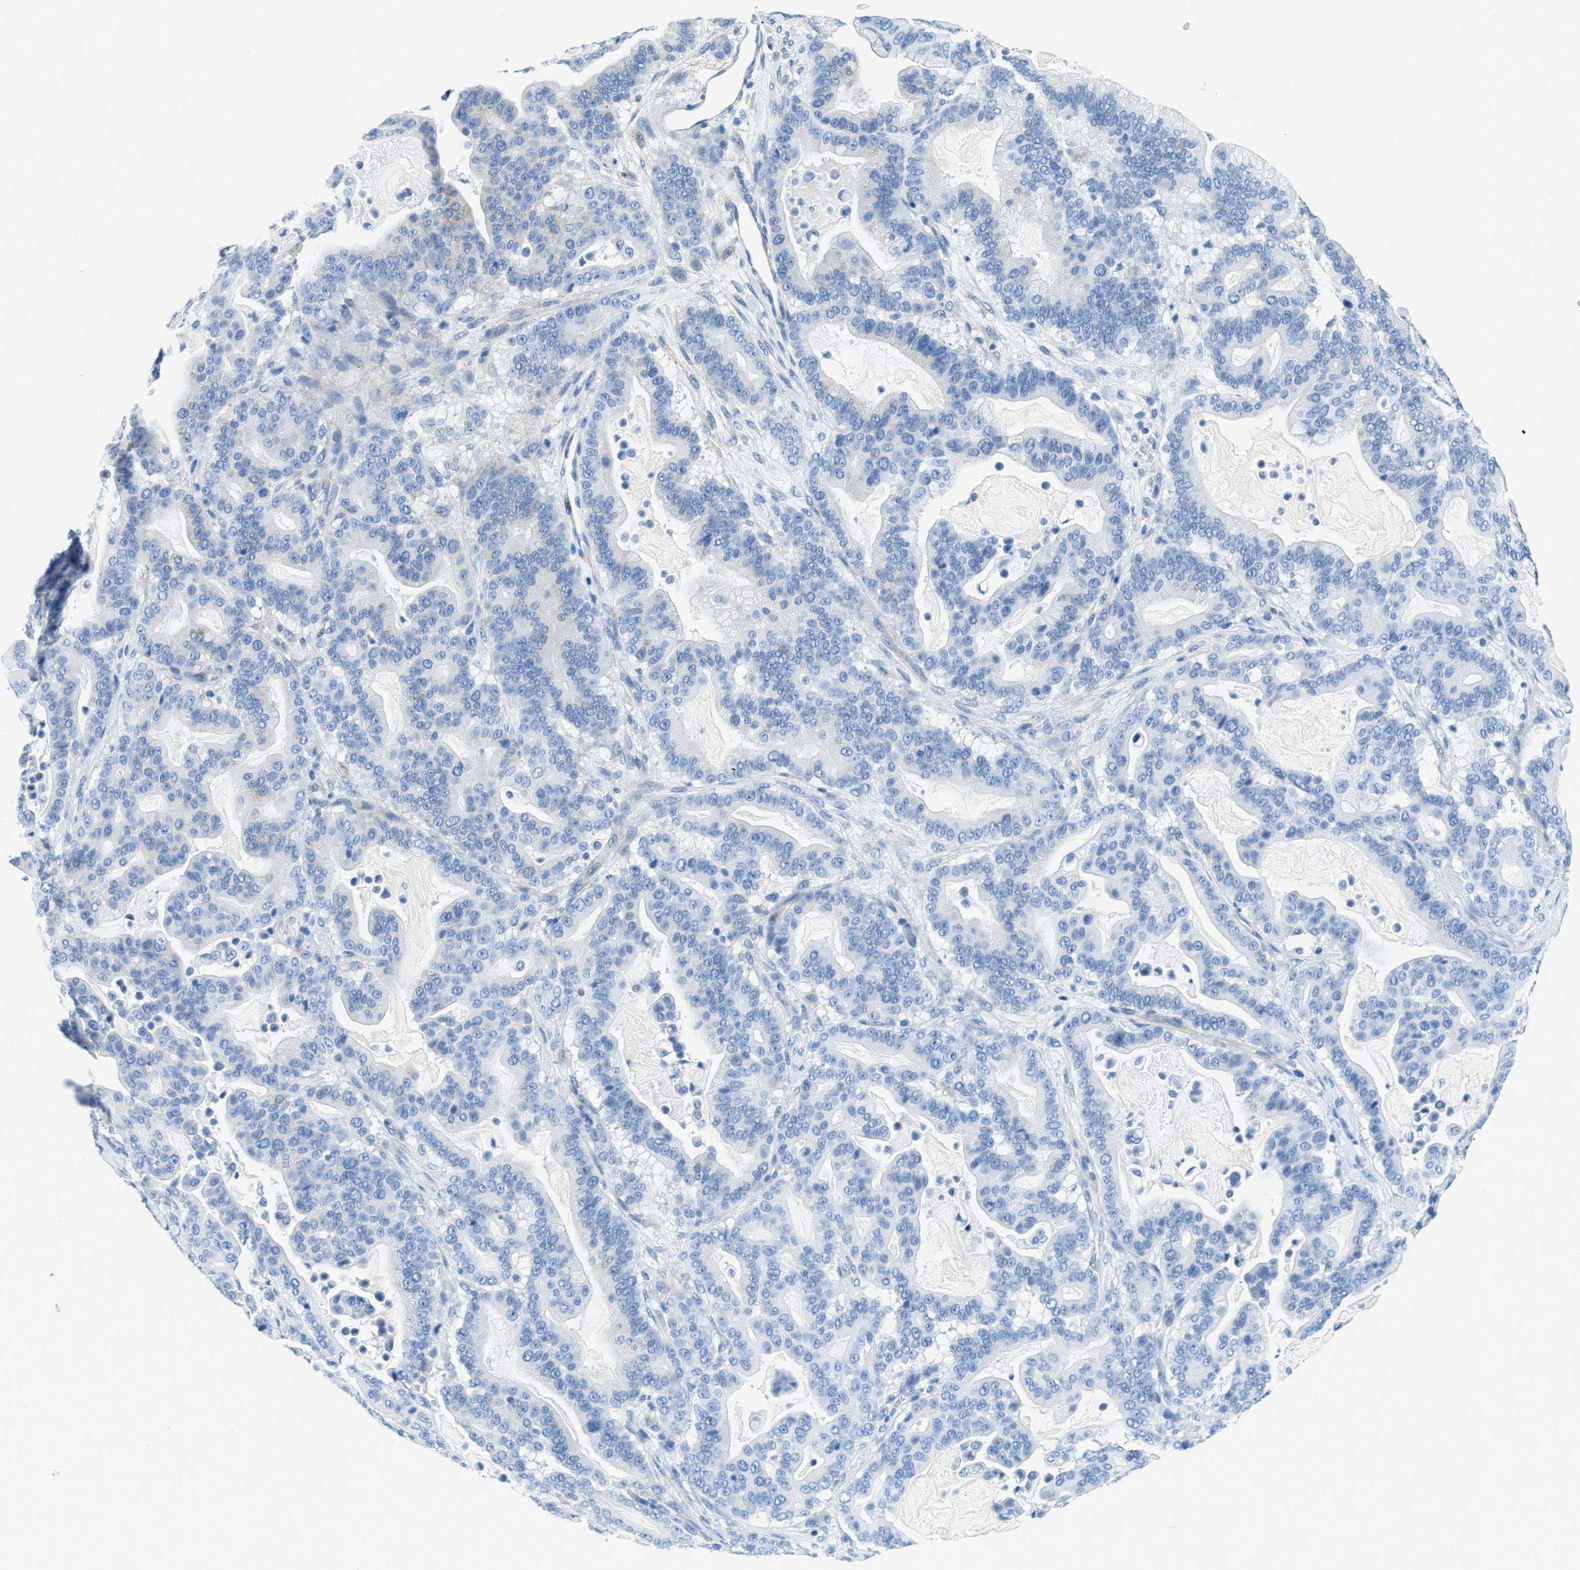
{"staining": {"intensity": "negative", "quantity": "none", "location": "none"}, "tissue": "pancreatic cancer", "cell_type": "Tumor cells", "image_type": "cancer", "snomed": [{"axis": "morphology", "description": "Adenocarcinoma, NOS"}, {"axis": "topography", "description": "Pancreas"}], "caption": "Tumor cells show no significant protein expression in pancreatic adenocarcinoma. Brightfield microscopy of immunohistochemistry stained with DAB (brown) and hematoxylin (blue), captured at high magnification.", "gene": "TPSAB1", "patient": {"sex": "male", "age": 63}}